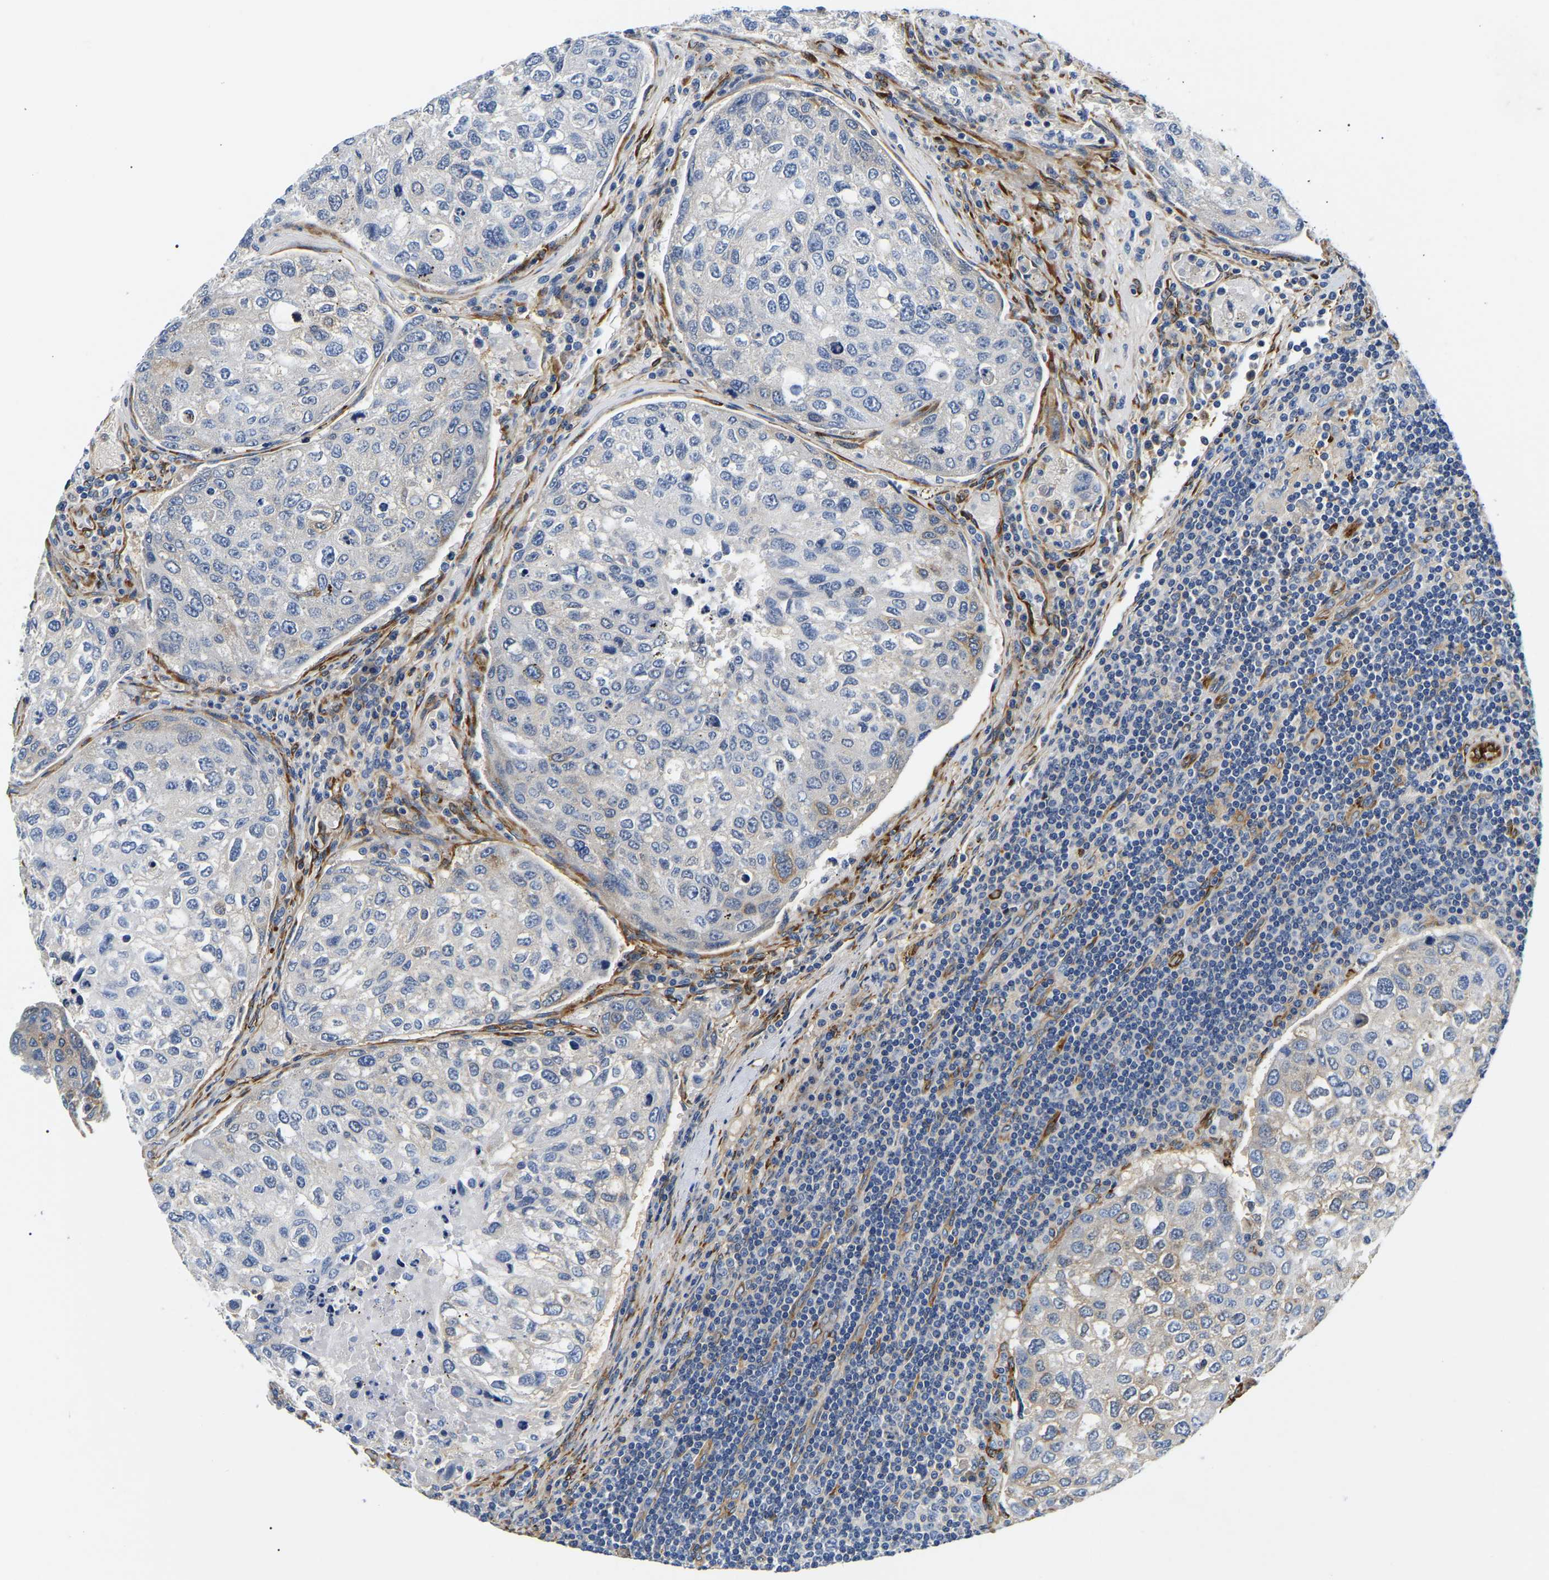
{"staining": {"intensity": "negative", "quantity": "none", "location": "none"}, "tissue": "urothelial cancer", "cell_type": "Tumor cells", "image_type": "cancer", "snomed": [{"axis": "morphology", "description": "Urothelial carcinoma, High grade"}, {"axis": "topography", "description": "Lymph node"}, {"axis": "topography", "description": "Urinary bladder"}], "caption": "A micrograph of high-grade urothelial carcinoma stained for a protein shows no brown staining in tumor cells.", "gene": "DUSP8", "patient": {"sex": "male", "age": 51}}